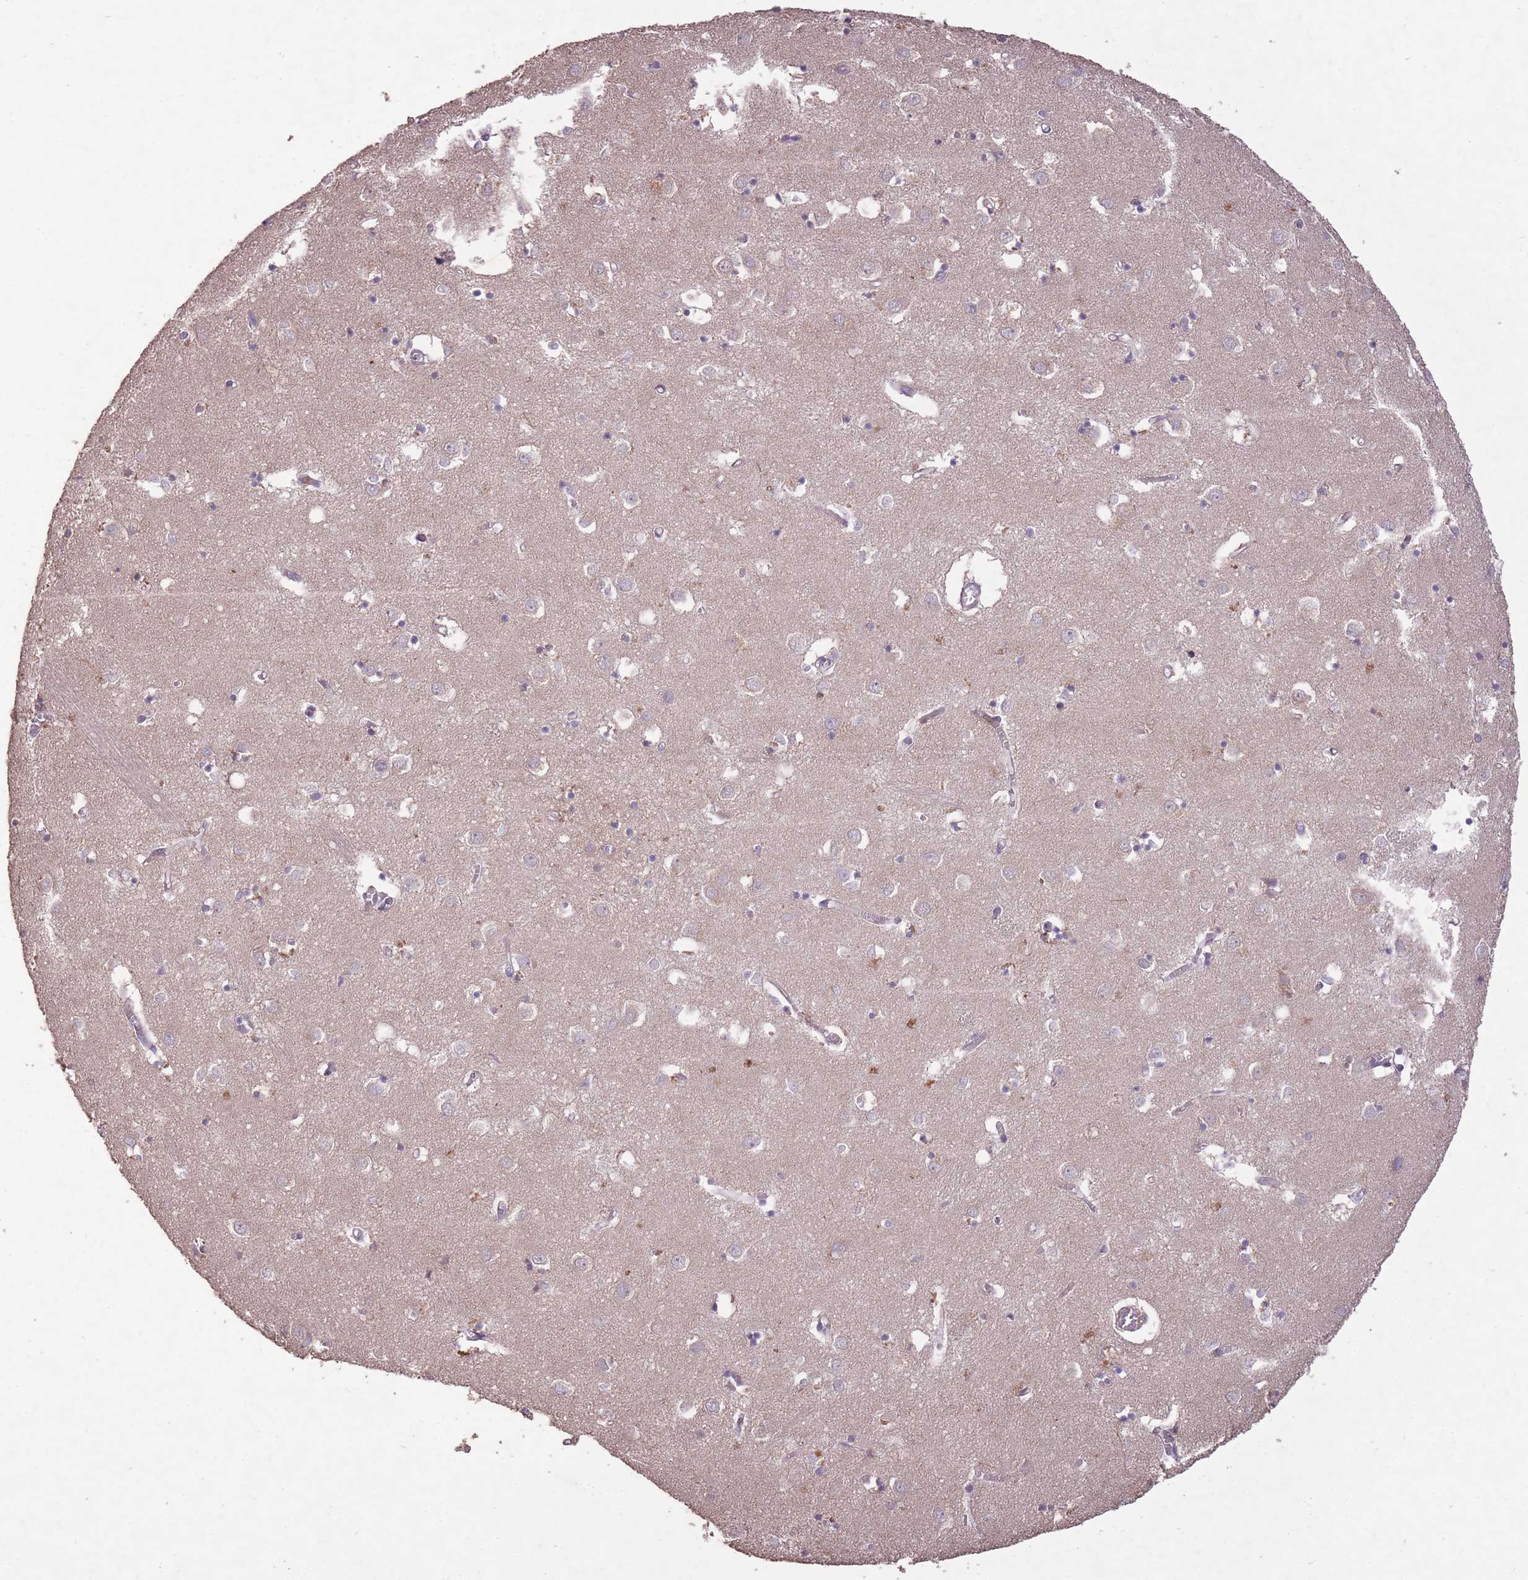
{"staining": {"intensity": "negative", "quantity": "none", "location": "none"}, "tissue": "caudate", "cell_type": "Glial cells", "image_type": "normal", "snomed": [{"axis": "morphology", "description": "Normal tissue, NOS"}, {"axis": "topography", "description": "Lateral ventricle wall"}], "caption": "Unremarkable caudate was stained to show a protein in brown. There is no significant staining in glial cells.", "gene": "OR2V1", "patient": {"sex": "male", "age": 70}}